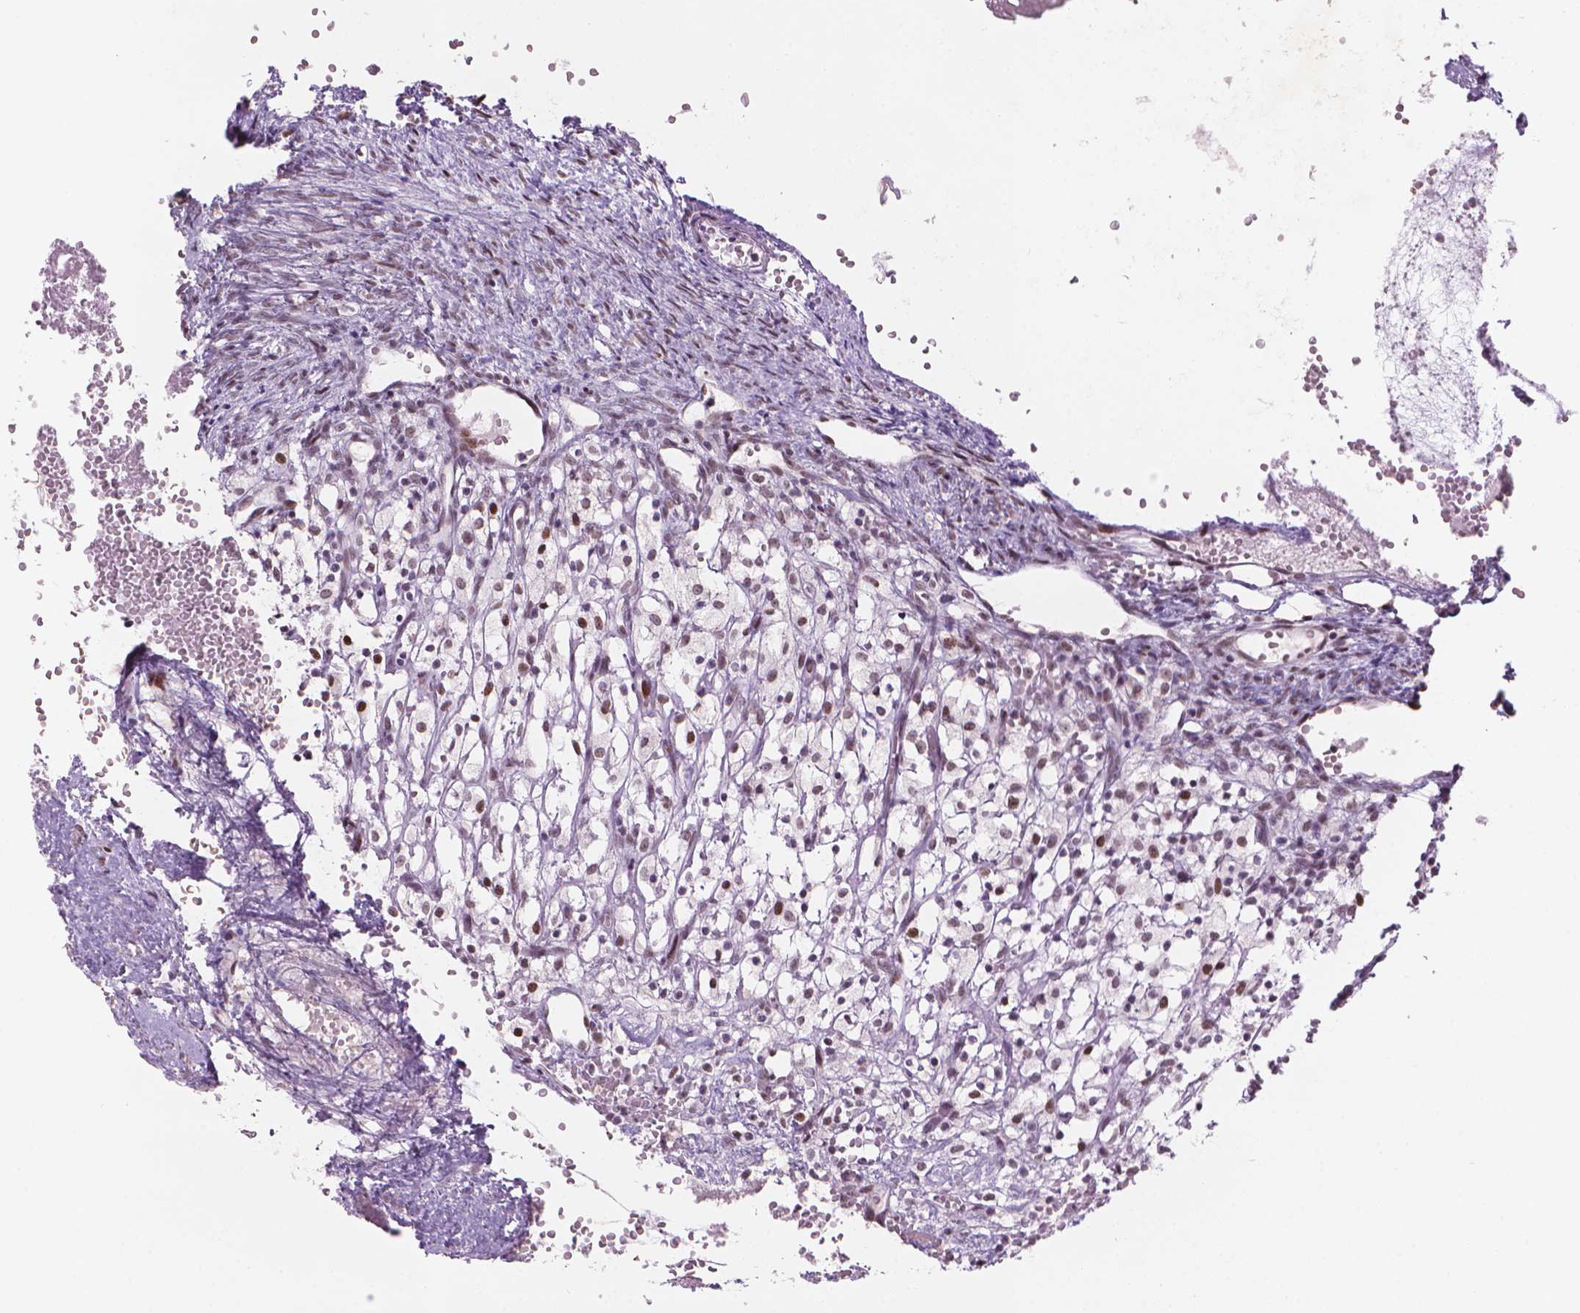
{"staining": {"intensity": "moderate", "quantity": "<25%", "location": "nuclear"}, "tissue": "ovary", "cell_type": "Ovarian stroma cells", "image_type": "normal", "snomed": [{"axis": "morphology", "description": "Normal tissue, NOS"}, {"axis": "topography", "description": "Ovary"}], "caption": "Immunohistochemical staining of benign ovary demonstrates <25% levels of moderate nuclear protein positivity in approximately <25% of ovarian stroma cells.", "gene": "HES7", "patient": {"sex": "female", "age": 46}}